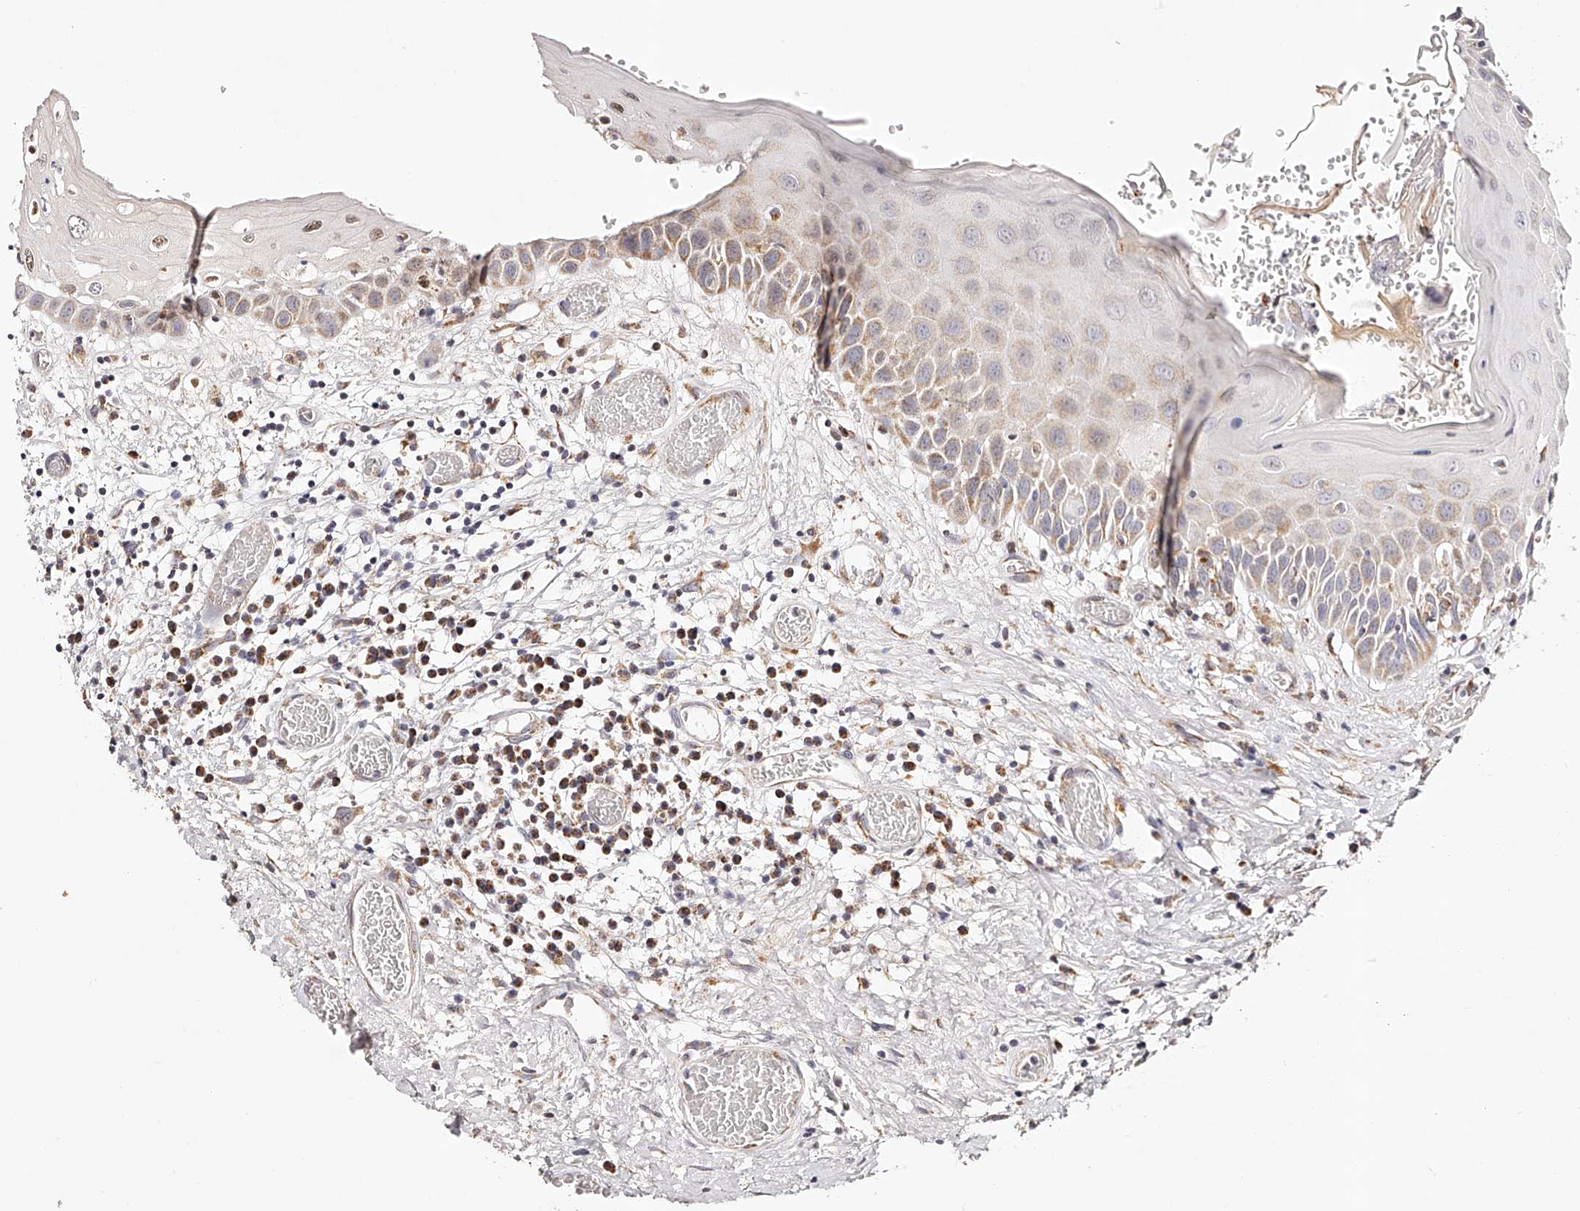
{"staining": {"intensity": "moderate", "quantity": "25%-75%", "location": "cytoplasmic/membranous"}, "tissue": "oral mucosa", "cell_type": "Squamous epithelial cells", "image_type": "normal", "snomed": [{"axis": "morphology", "description": "Normal tissue, NOS"}, {"axis": "topography", "description": "Oral tissue"}], "caption": "There is medium levels of moderate cytoplasmic/membranous positivity in squamous epithelial cells of unremarkable oral mucosa, as demonstrated by immunohistochemical staining (brown color).", "gene": "NDUFV3", "patient": {"sex": "female", "age": 76}}